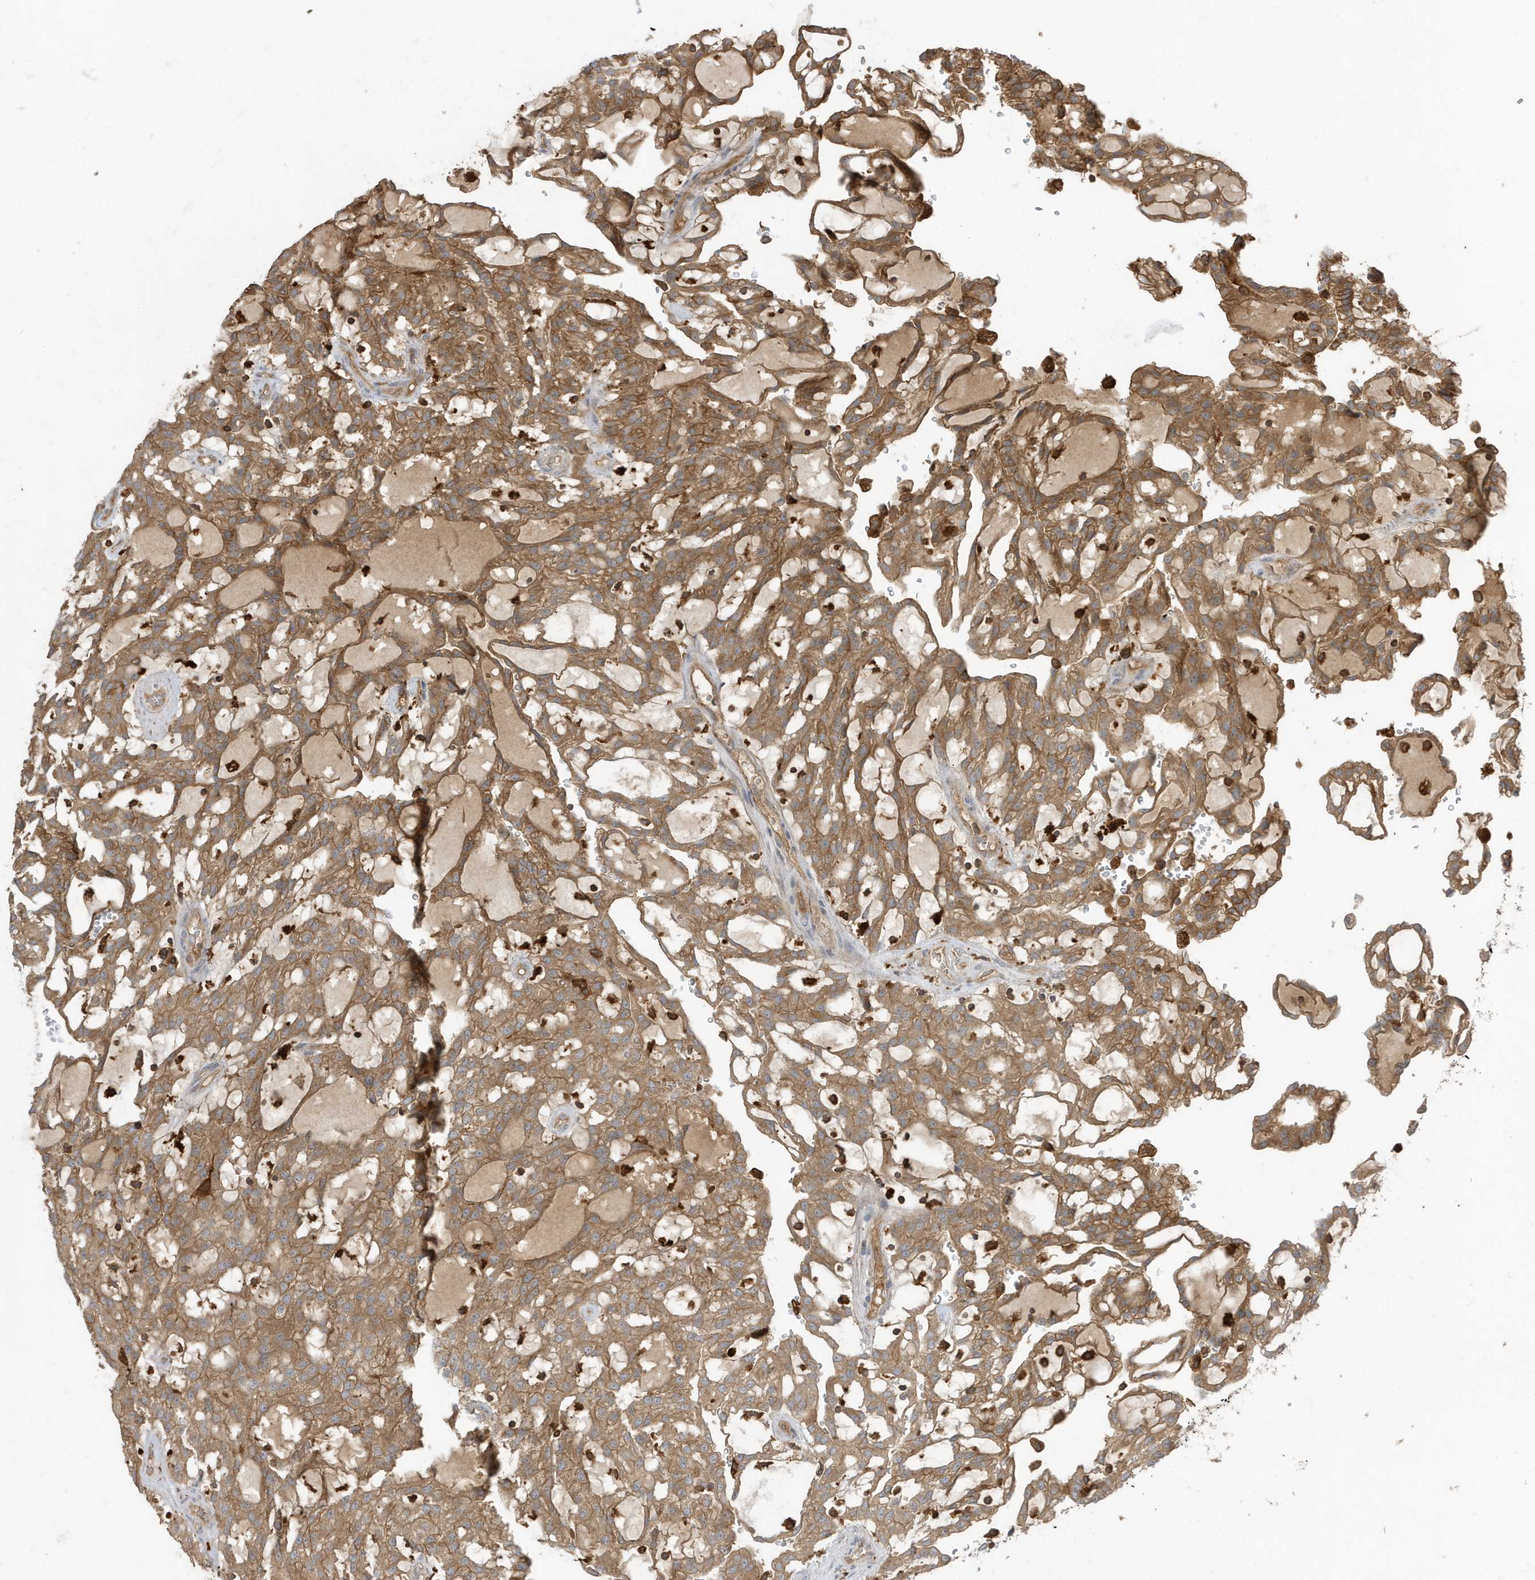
{"staining": {"intensity": "strong", "quantity": ">75%", "location": "cytoplasmic/membranous"}, "tissue": "renal cancer", "cell_type": "Tumor cells", "image_type": "cancer", "snomed": [{"axis": "morphology", "description": "Adenocarcinoma, NOS"}, {"axis": "topography", "description": "Kidney"}], "caption": "IHC (DAB) staining of renal cancer (adenocarcinoma) reveals strong cytoplasmic/membranous protein positivity in about >75% of tumor cells.", "gene": "ABTB1", "patient": {"sex": "male", "age": 63}}